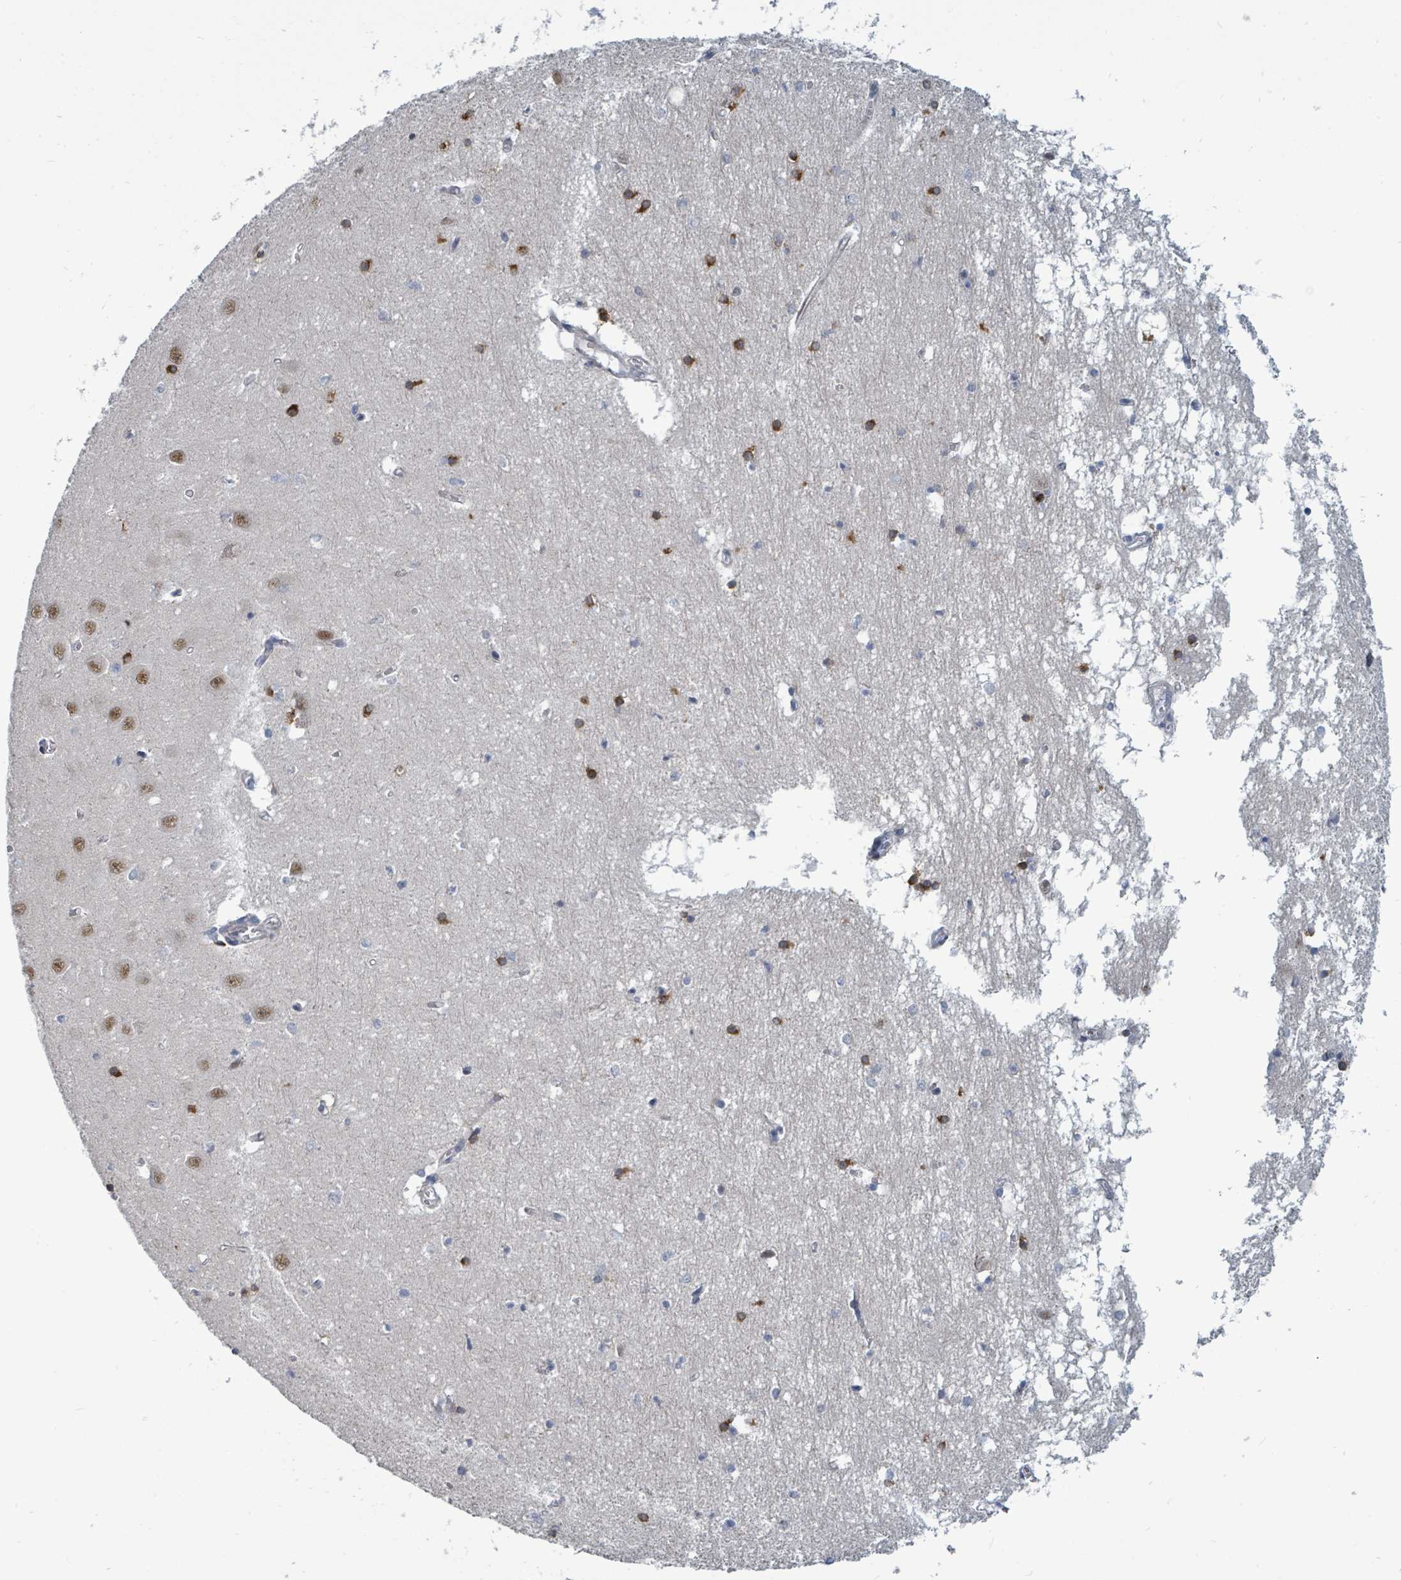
{"staining": {"intensity": "strong", "quantity": "25%-75%", "location": "cytoplasmic/membranous"}, "tissue": "hippocampus", "cell_type": "Glial cells", "image_type": "normal", "snomed": [{"axis": "morphology", "description": "Normal tissue, NOS"}, {"axis": "topography", "description": "Hippocampus"}], "caption": "Benign hippocampus displays strong cytoplasmic/membranous expression in approximately 25%-75% of glial cells, visualized by immunohistochemistry.", "gene": "TRDMT1", "patient": {"sex": "male", "age": 70}}